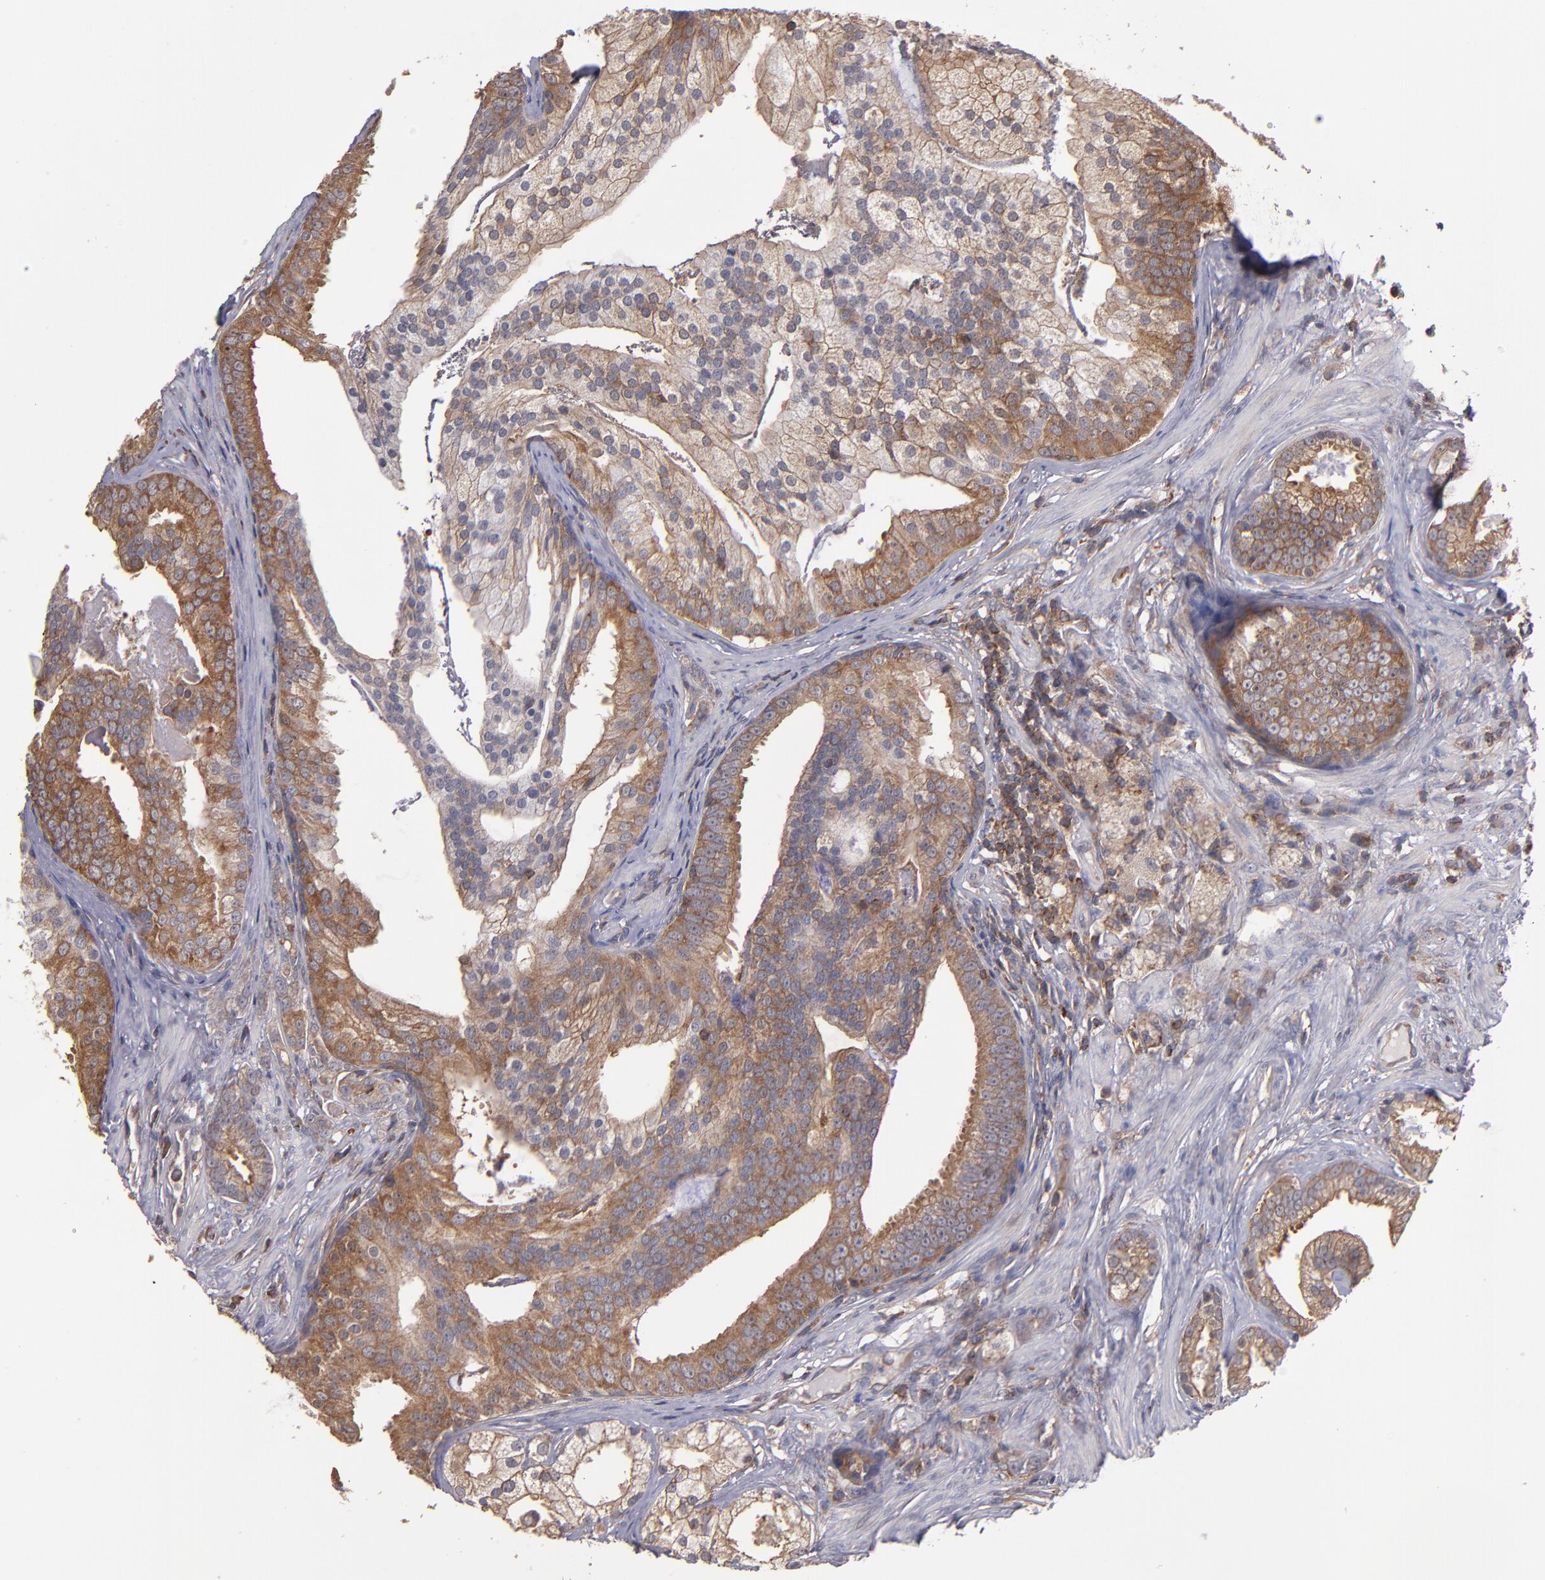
{"staining": {"intensity": "moderate", "quantity": ">75%", "location": "cytoplasmic/membranous"}, "tissue": "prostate cancer", "cell_type": "Tumor cells", "image_type": "cancer", "snomed": [{"axis": "morphology", "description": "Adenocarcinoma, Low grade"}, {"axis": "topography", "description": "Prostate"}], "caption": "Tumor cells exhibit moderate cytoplasmic/membranous positivity in approximately >75% of cells in prostate cancer.", "gene": "NF2", "patient": {"sex": "male", "age": 58}}